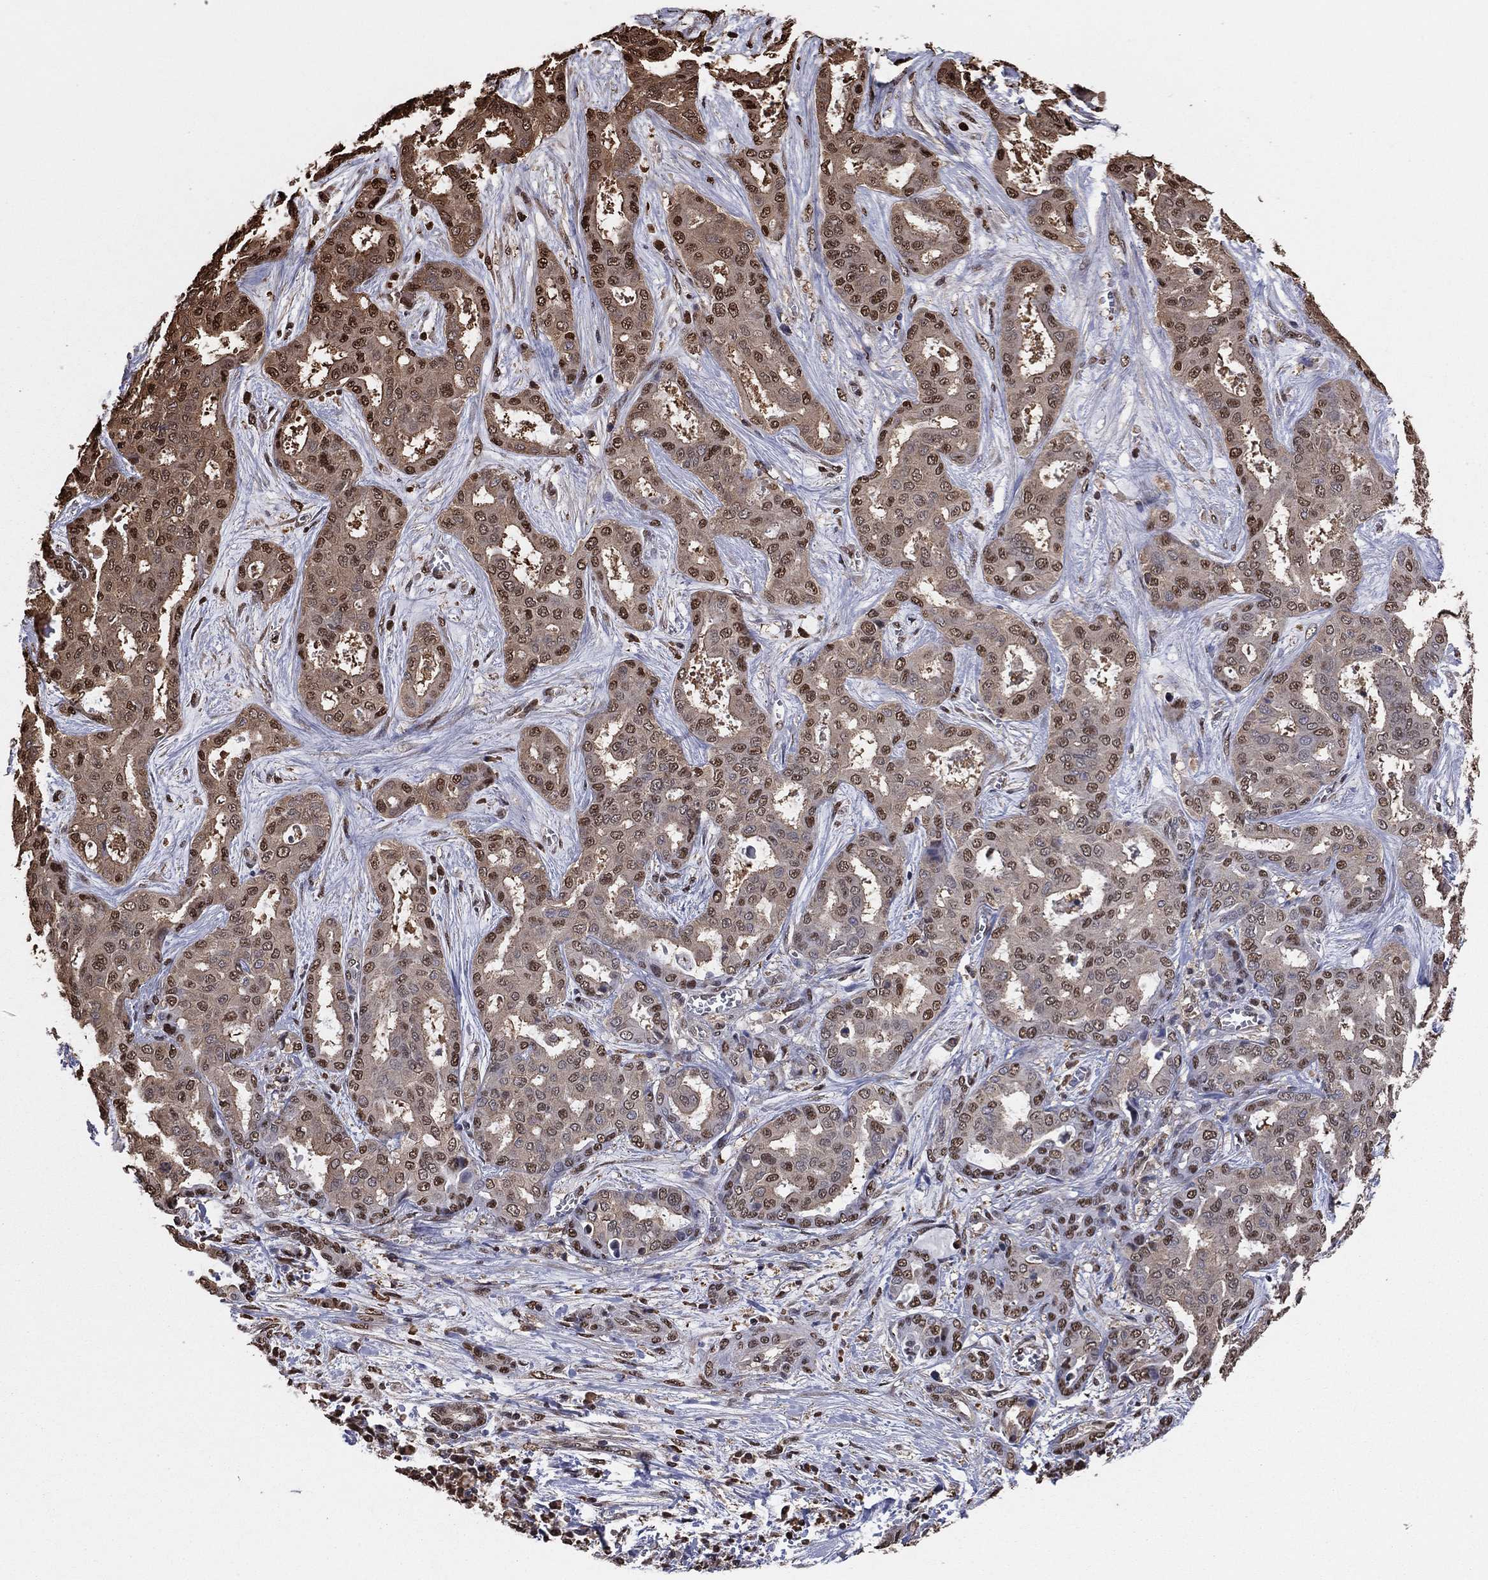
{"staining": {"intensity": "moderate", "quantity": "25%-75%", "location": "nuclear"}, "tissue": "liver cancer", "cell_type": "Tumor cells", "image_type": "cancer", "snomed": [{"axis": "morphology", "description": "Cholangiocarcinoma"}, {"axis": "topography", "description": "Liver"}], "caption": "DAB immunohistochemical staining of liver cancer (cholangiocarcinoma) displays moderate nuclear protein staining in about 25%-75% of tumor cells.", "gene": "GAPDH", "patient": {"sex": "female", "age": 64}}